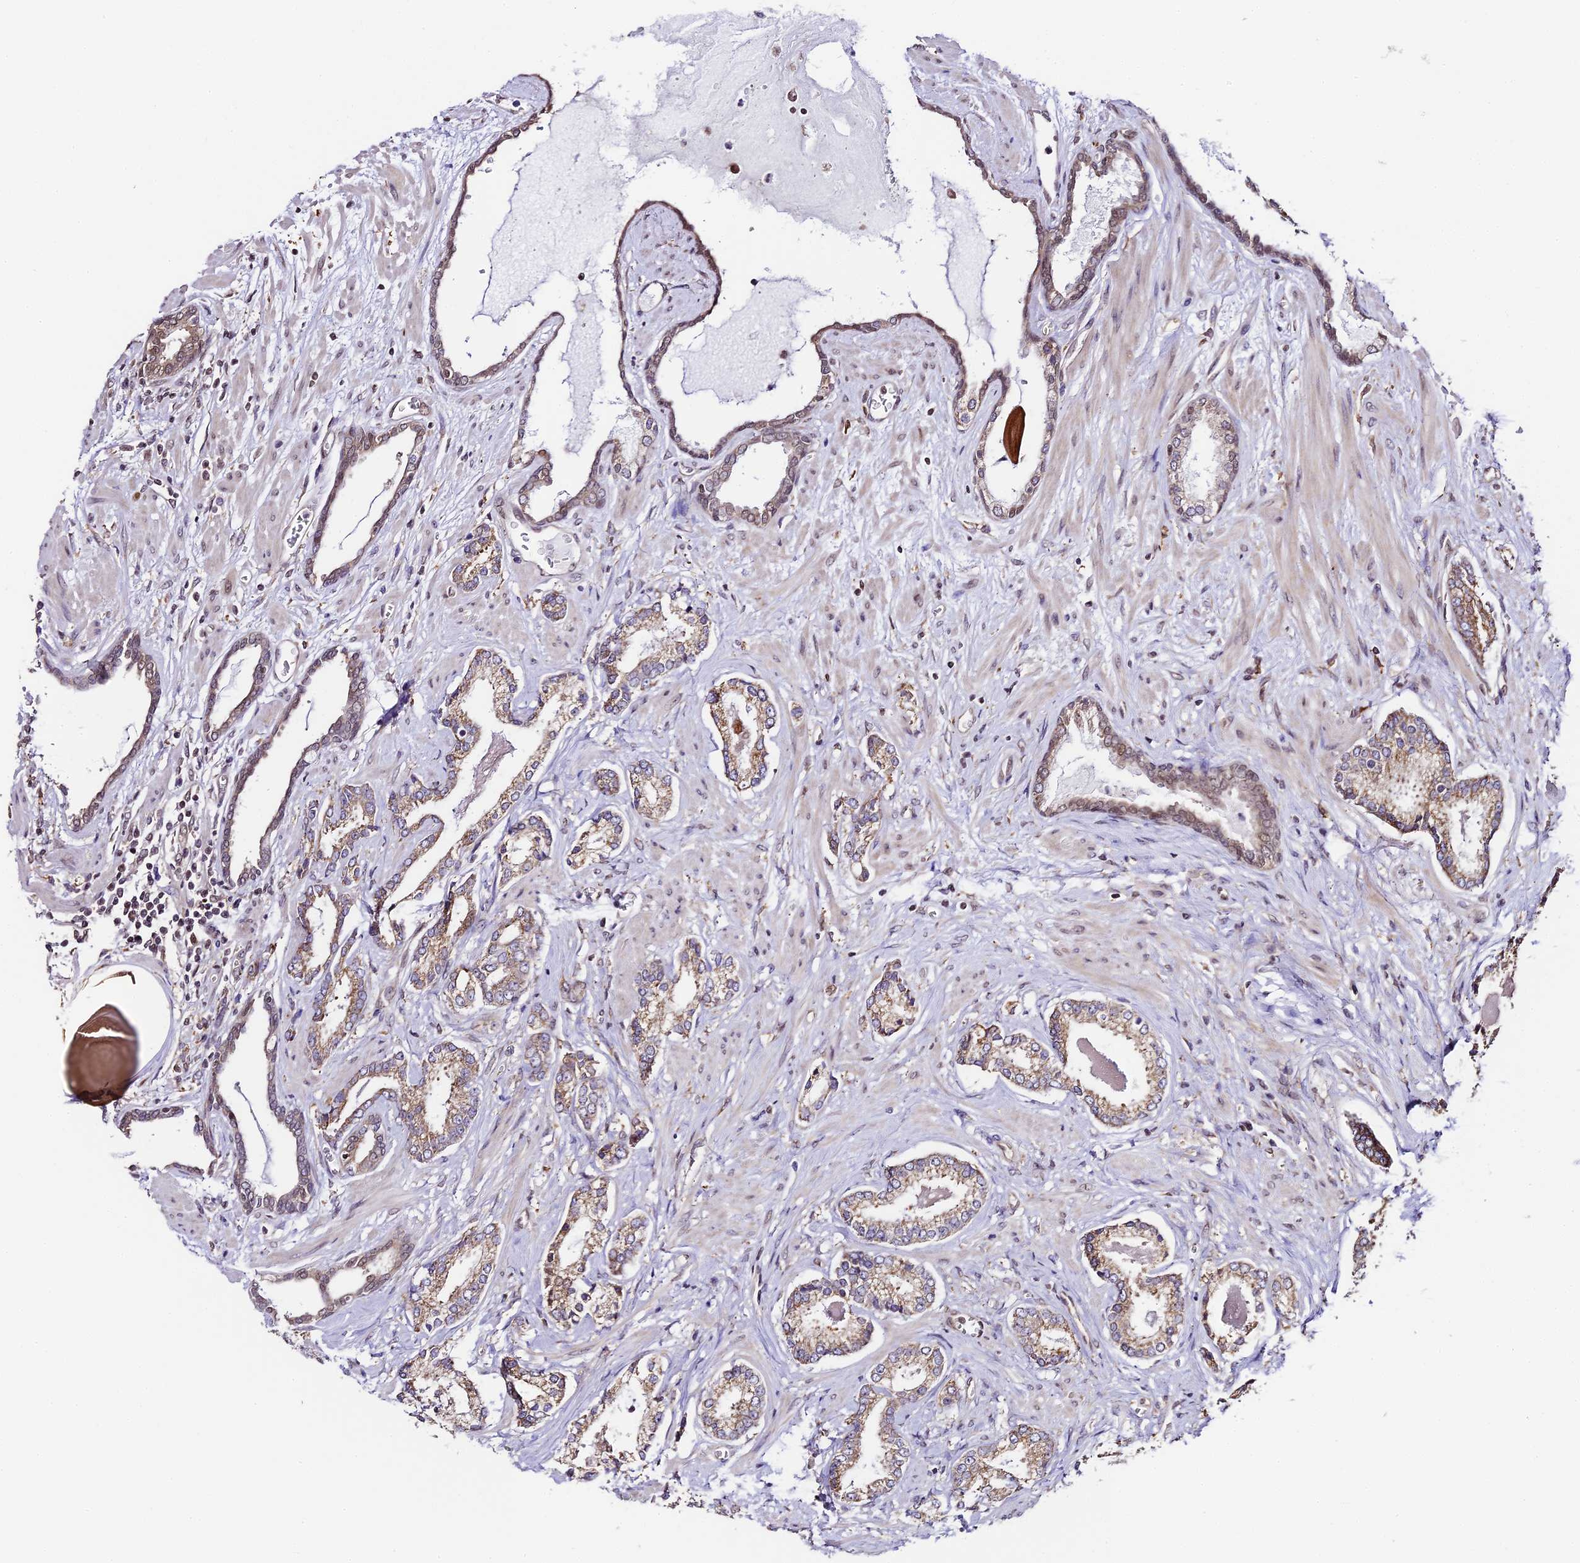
{"staining": {"intensity": "moderate", "quantity": ">75%", "location": "cytoplasmic/membranous"}, "tissue": "prostate cancer", "cell_type": "Tumor cells", "image_type": "cancer", "snomed": [{"axis": "morphology", "description": "Adenocarcinoma, Low grade"}, {"axis": "topography", "description": "Prostate"}], "caption": "This image exhibits prostate cancer (low-grade adenocarcinoma) stained with IHC to label a protein in brown. The cytoplasmic/membranous of tumor cells show moderate positivity for the protein. Nuclei are counter-stained blue.", "gene": "TRIM22", "patient": {"sex": "male", "age": 70}}